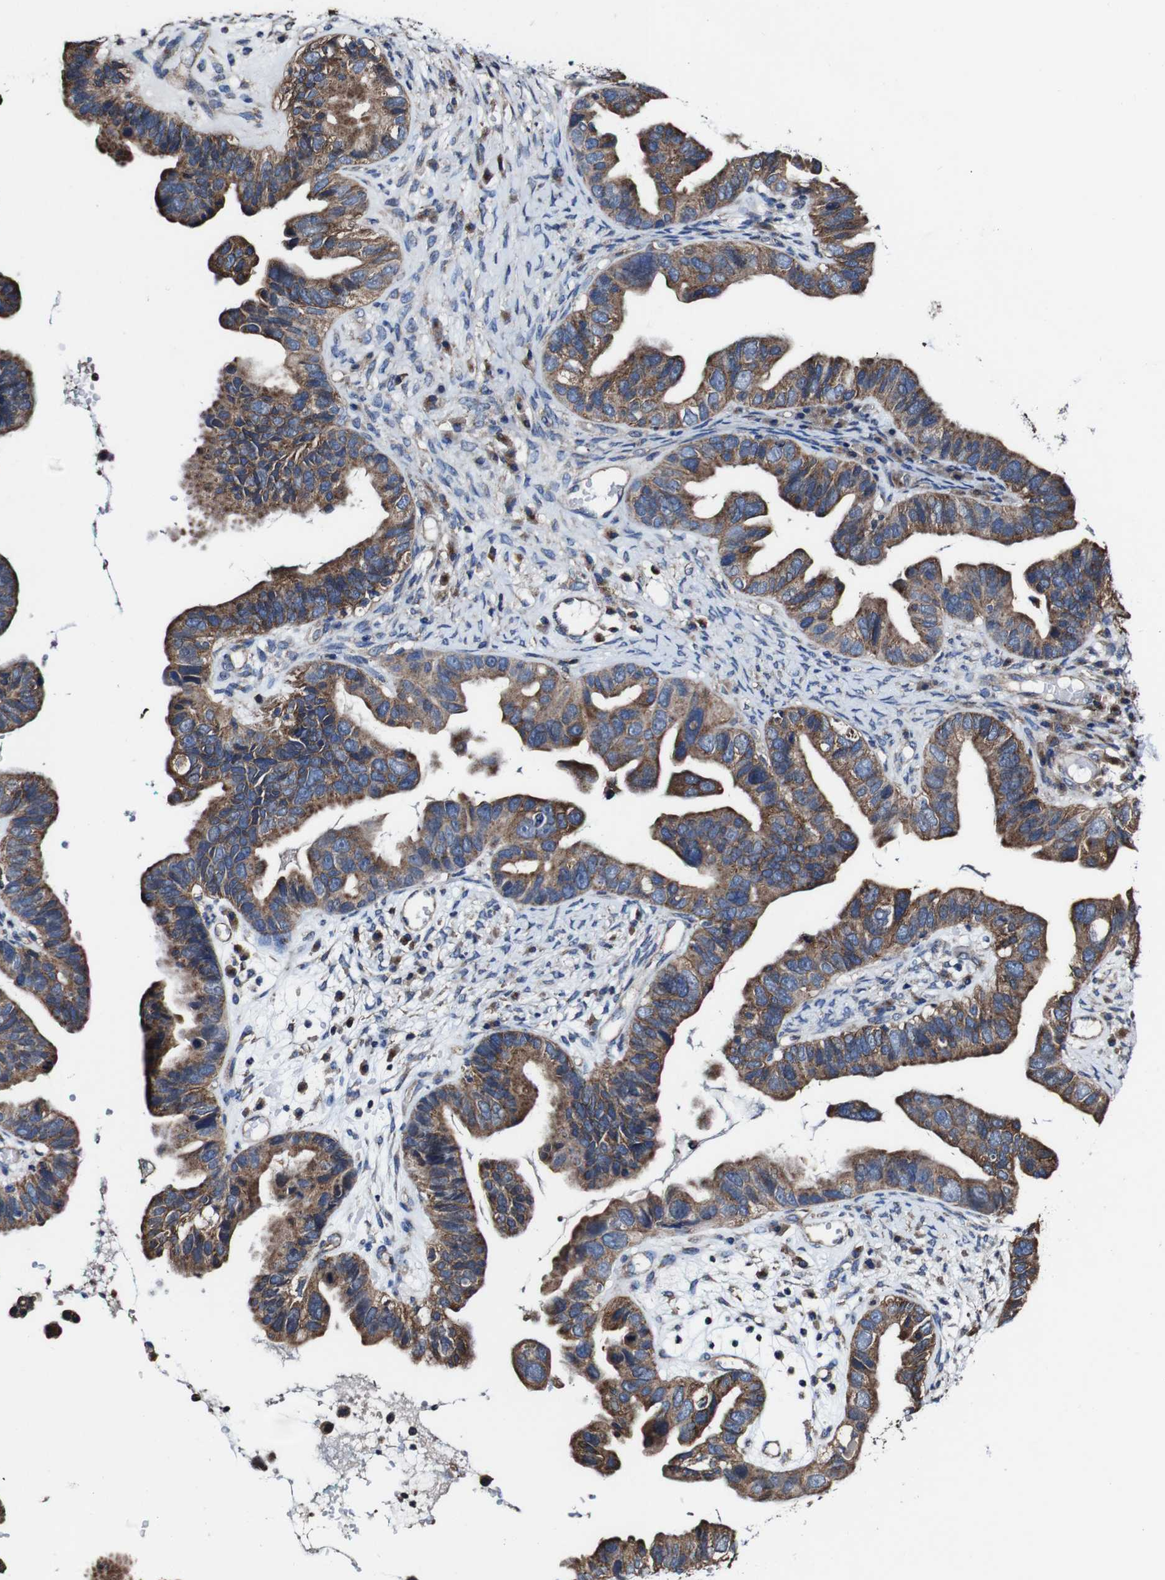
{"staining": {"intensity": "moderate", "quantity": ">75%", "location": "cytoplasmic/membranous"}, "tissue": "ovarian cancer", "cell_type": "Tumor cells", "image_type": "cancer", "snomed": [{"axis": "morphology", "description": "Cystadenocarcinoma, serous, NOS"}, {"axis": "topography", "description": "Ovary"}], "caption": "Immunohistochemical staining of human ovarian cancer (serous cystadenocarcinoma) reveals moderate cytoplasmic/membranous protein staining in about >75% of tumor cells.", "gene": "CSF1R", "patient": {"sex": "female", "age": 56}}